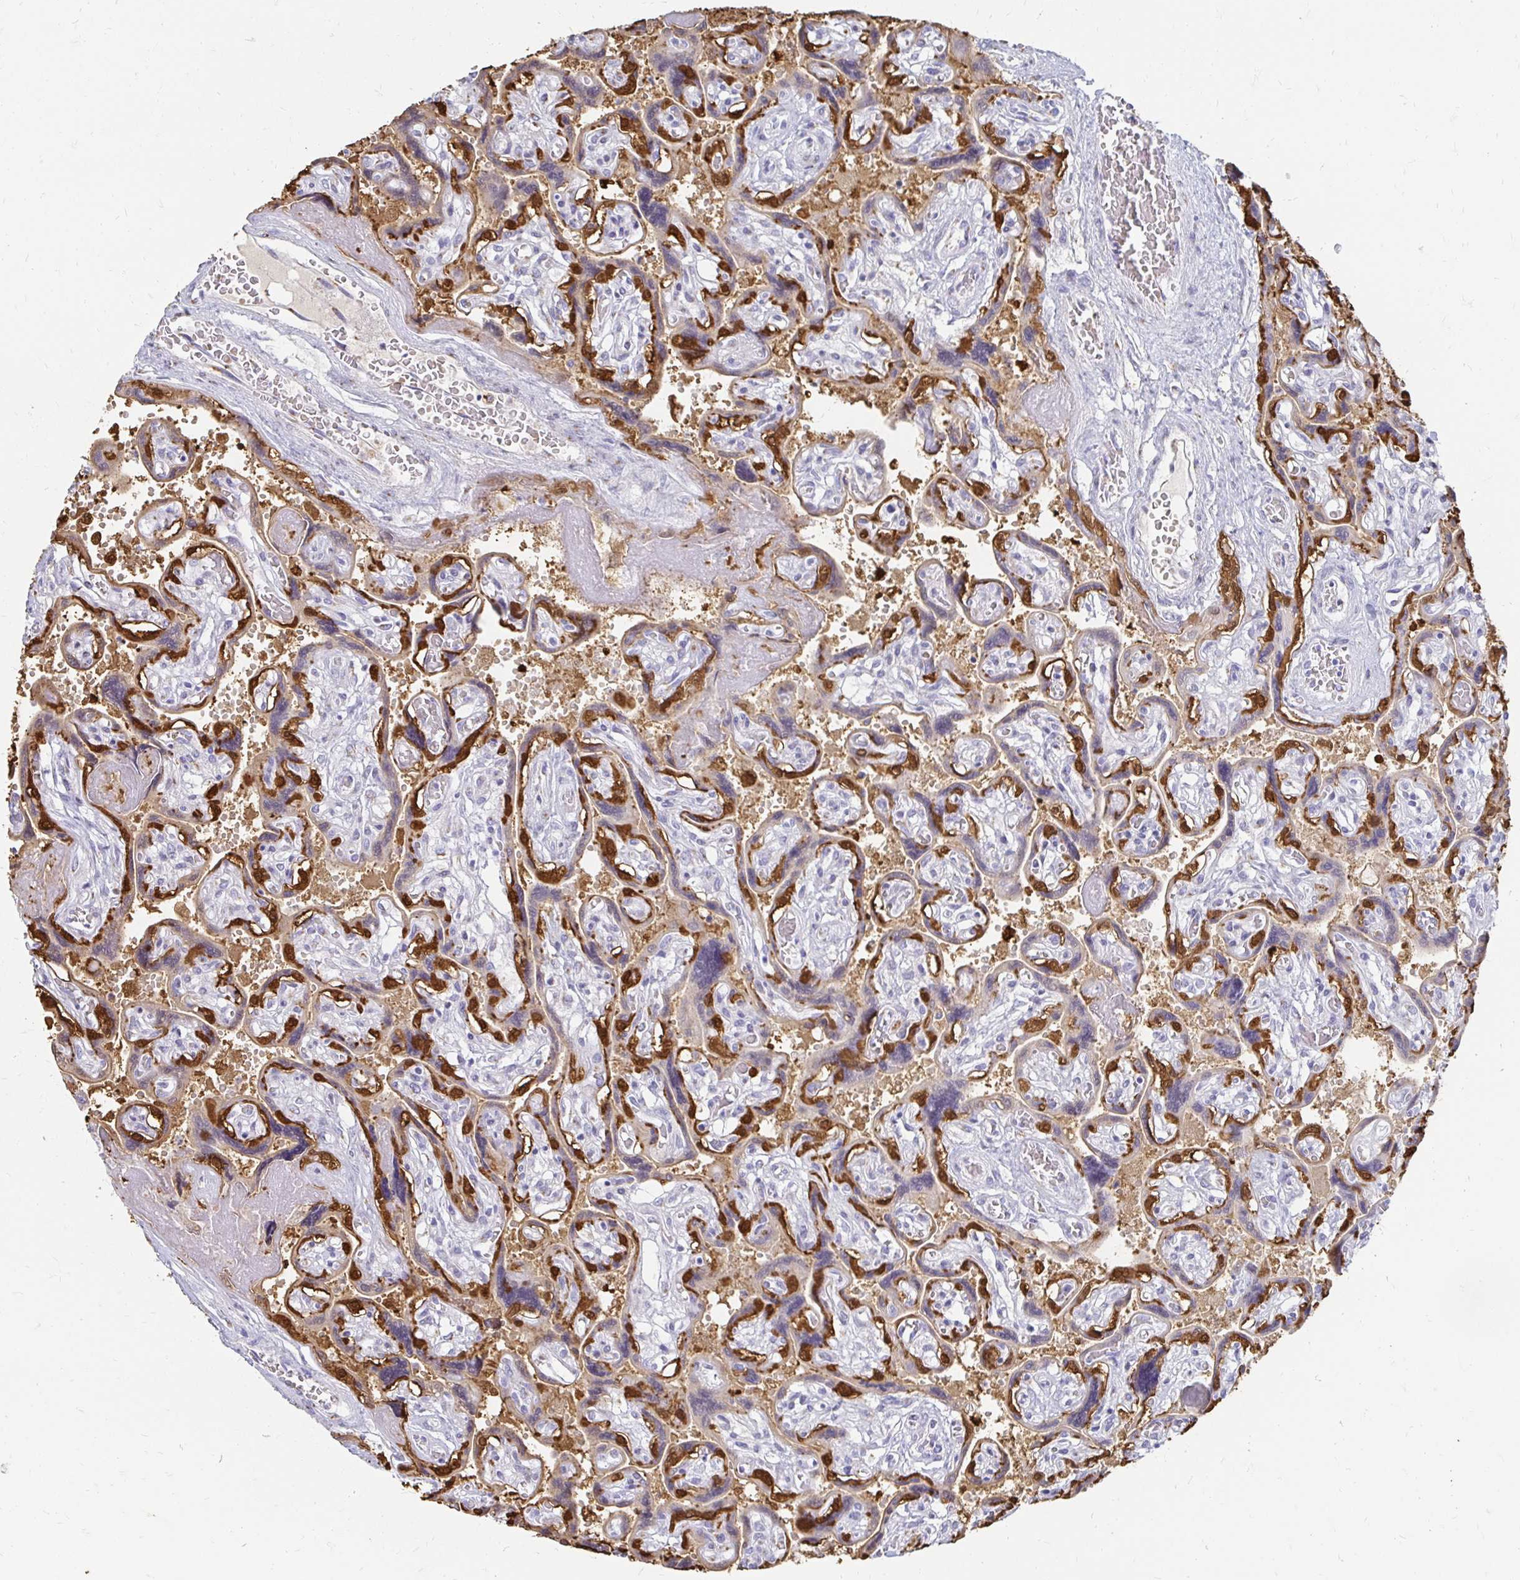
{"staining": {"intensity": "moderate", "quantity": ">75%", "location": "cytoplasmic/membranous"}, "tissue": "placenta", "cell_type": "Decidual cells", "image_type": "normal", "snomed": [{"axis": "morphology", "description": "Normal tissue, NOS"}, {"axis": "topography", "description": "Placenta"}], "caption": "Immunohistochemical staining of benign placenta displays >75% levels of moderate cytoplasmic/membranous protein expression in about >75% of decidual cells.", "gene": "PAGE4", "patient": {"sex": "female", "age": 32}}